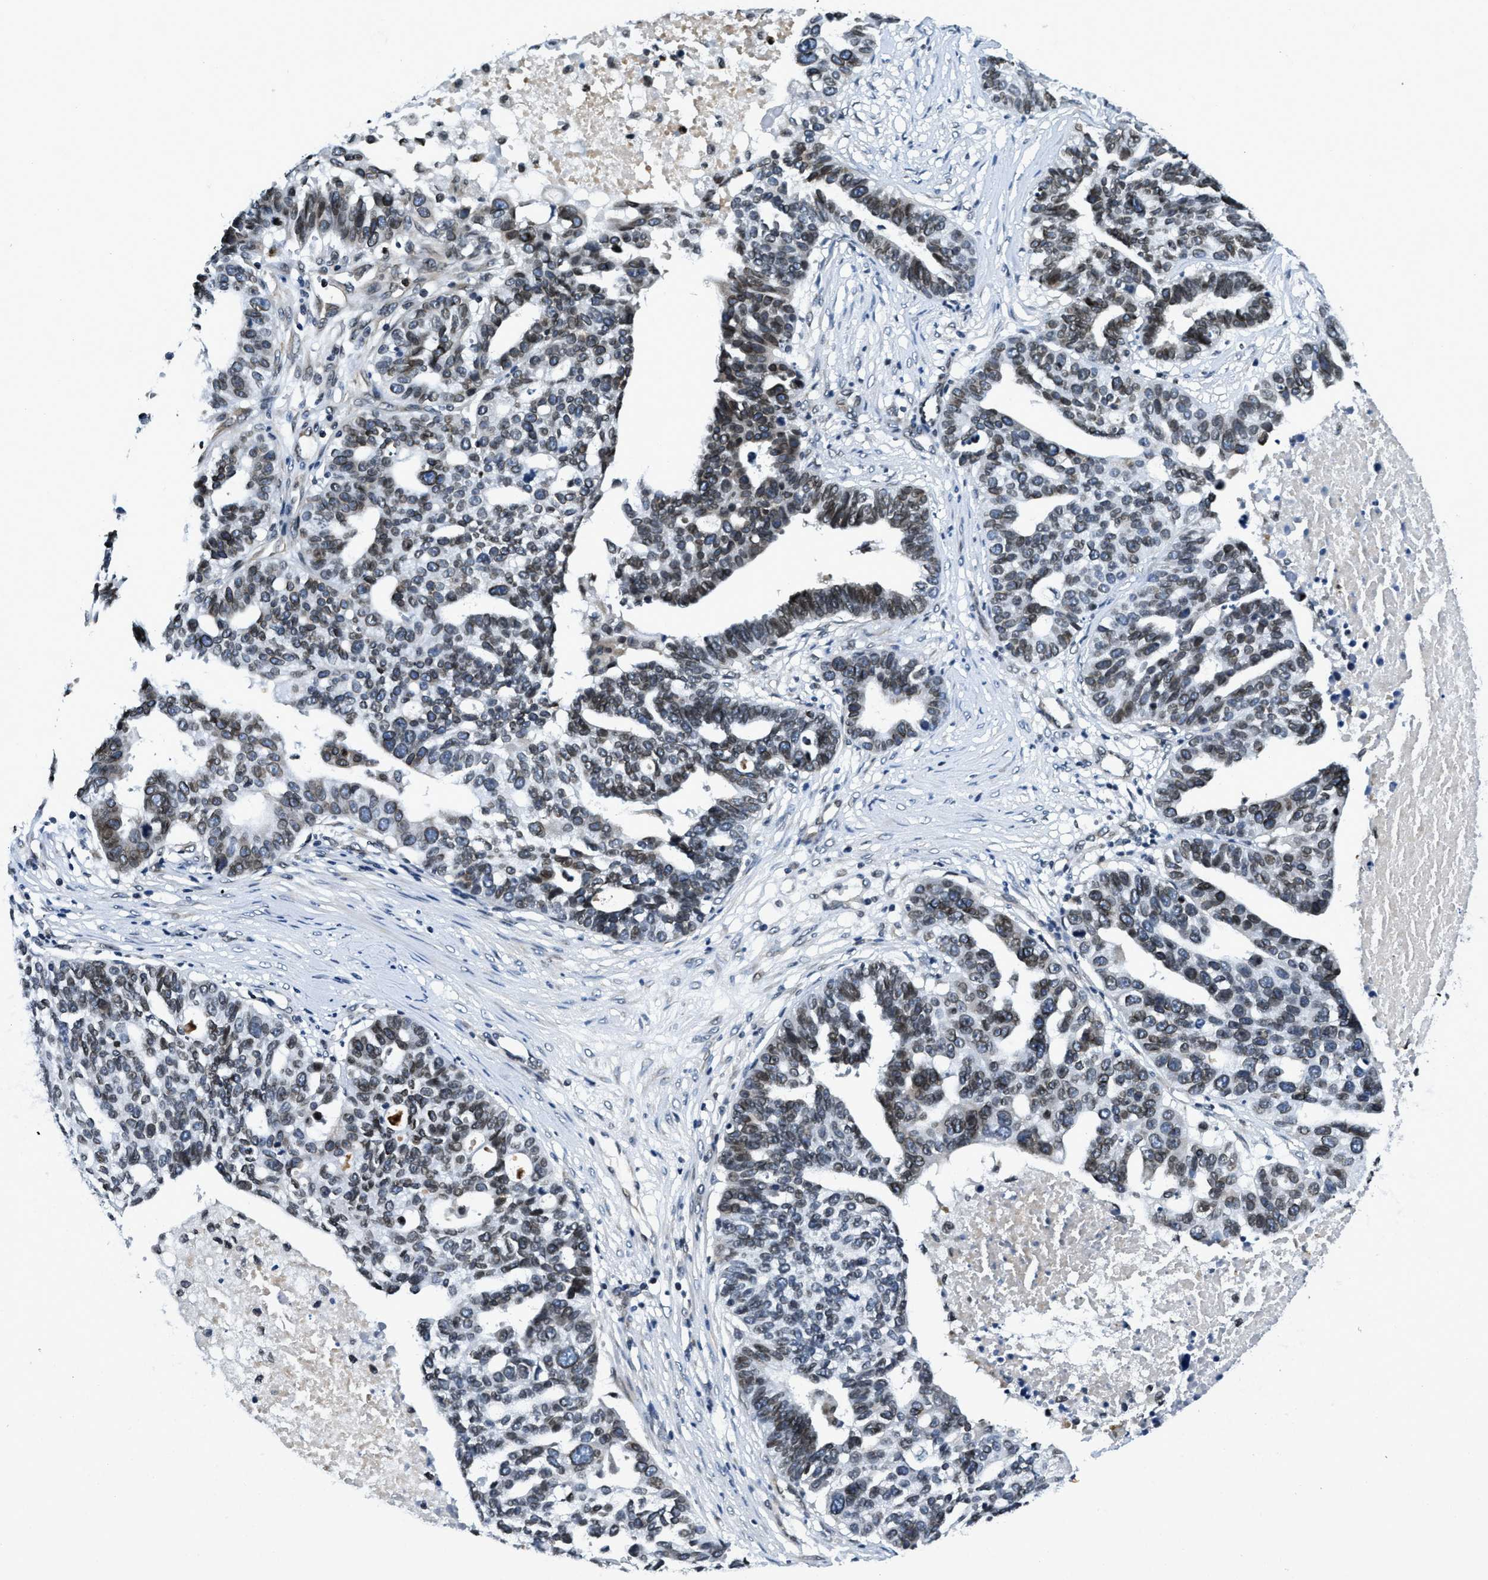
{"staining": {"intensity": "moderate", "quantity": ">75%", "location": "cytoplasmic/membranous,nuclear"}, "tissue": "ovarian cancer", "cell_type": "Tumor cells", "image_type": "cancer", "snomed": [{"axis": "morphology", "description": "Cystadenocarcinoma, serous, NOS"}, {"axis": "topography", "description": "Ovary"}], "caption": "Protein staining of serous cystadenocarcinoma (ovarian) tissue demonstrates moderate cytoplasmic/membranous and nuclear staining in approximately >75% of tumor cells.", "gene": "ZC3HC1", "patient": {"sex": "female", "age": 59}}